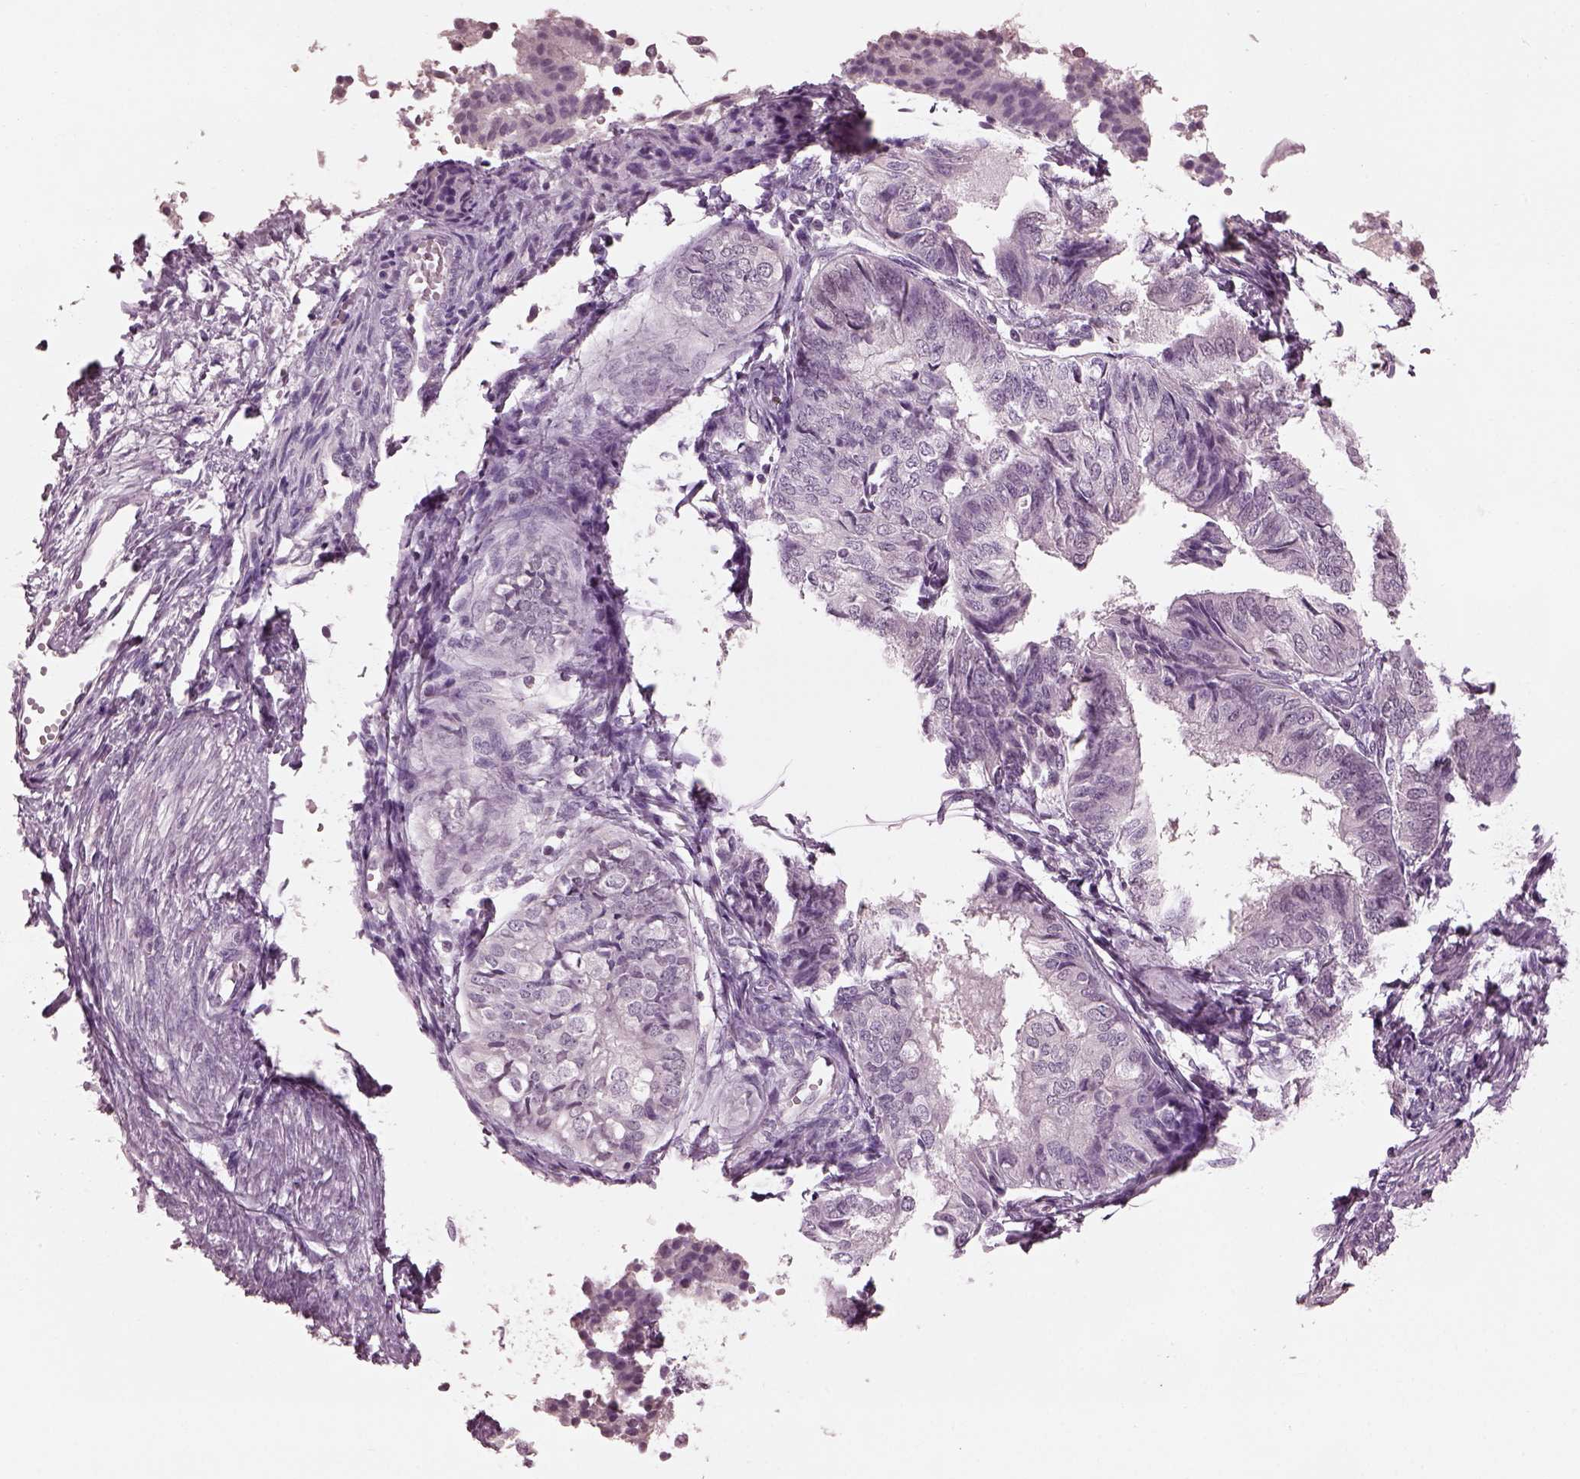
{"staining": {"intensity": "negative", "quantity": "none", "location": "none"}, "tissue": "endometrial cancer", "cell_type": "Tumor cells", "image_type": "cancer", "snomed": [{"axis": "morphology", "description": "Adenocarcinoma, NOS"}, {"axis": "topography", "description": "Endometrium"}], "caption": "Human endometrial adenocarcinoma stained for a protein using IHC demonstrates no positivity in tumor cells.", "gene": "TSKS", "patient": {"sex": "female", "age": 58}}